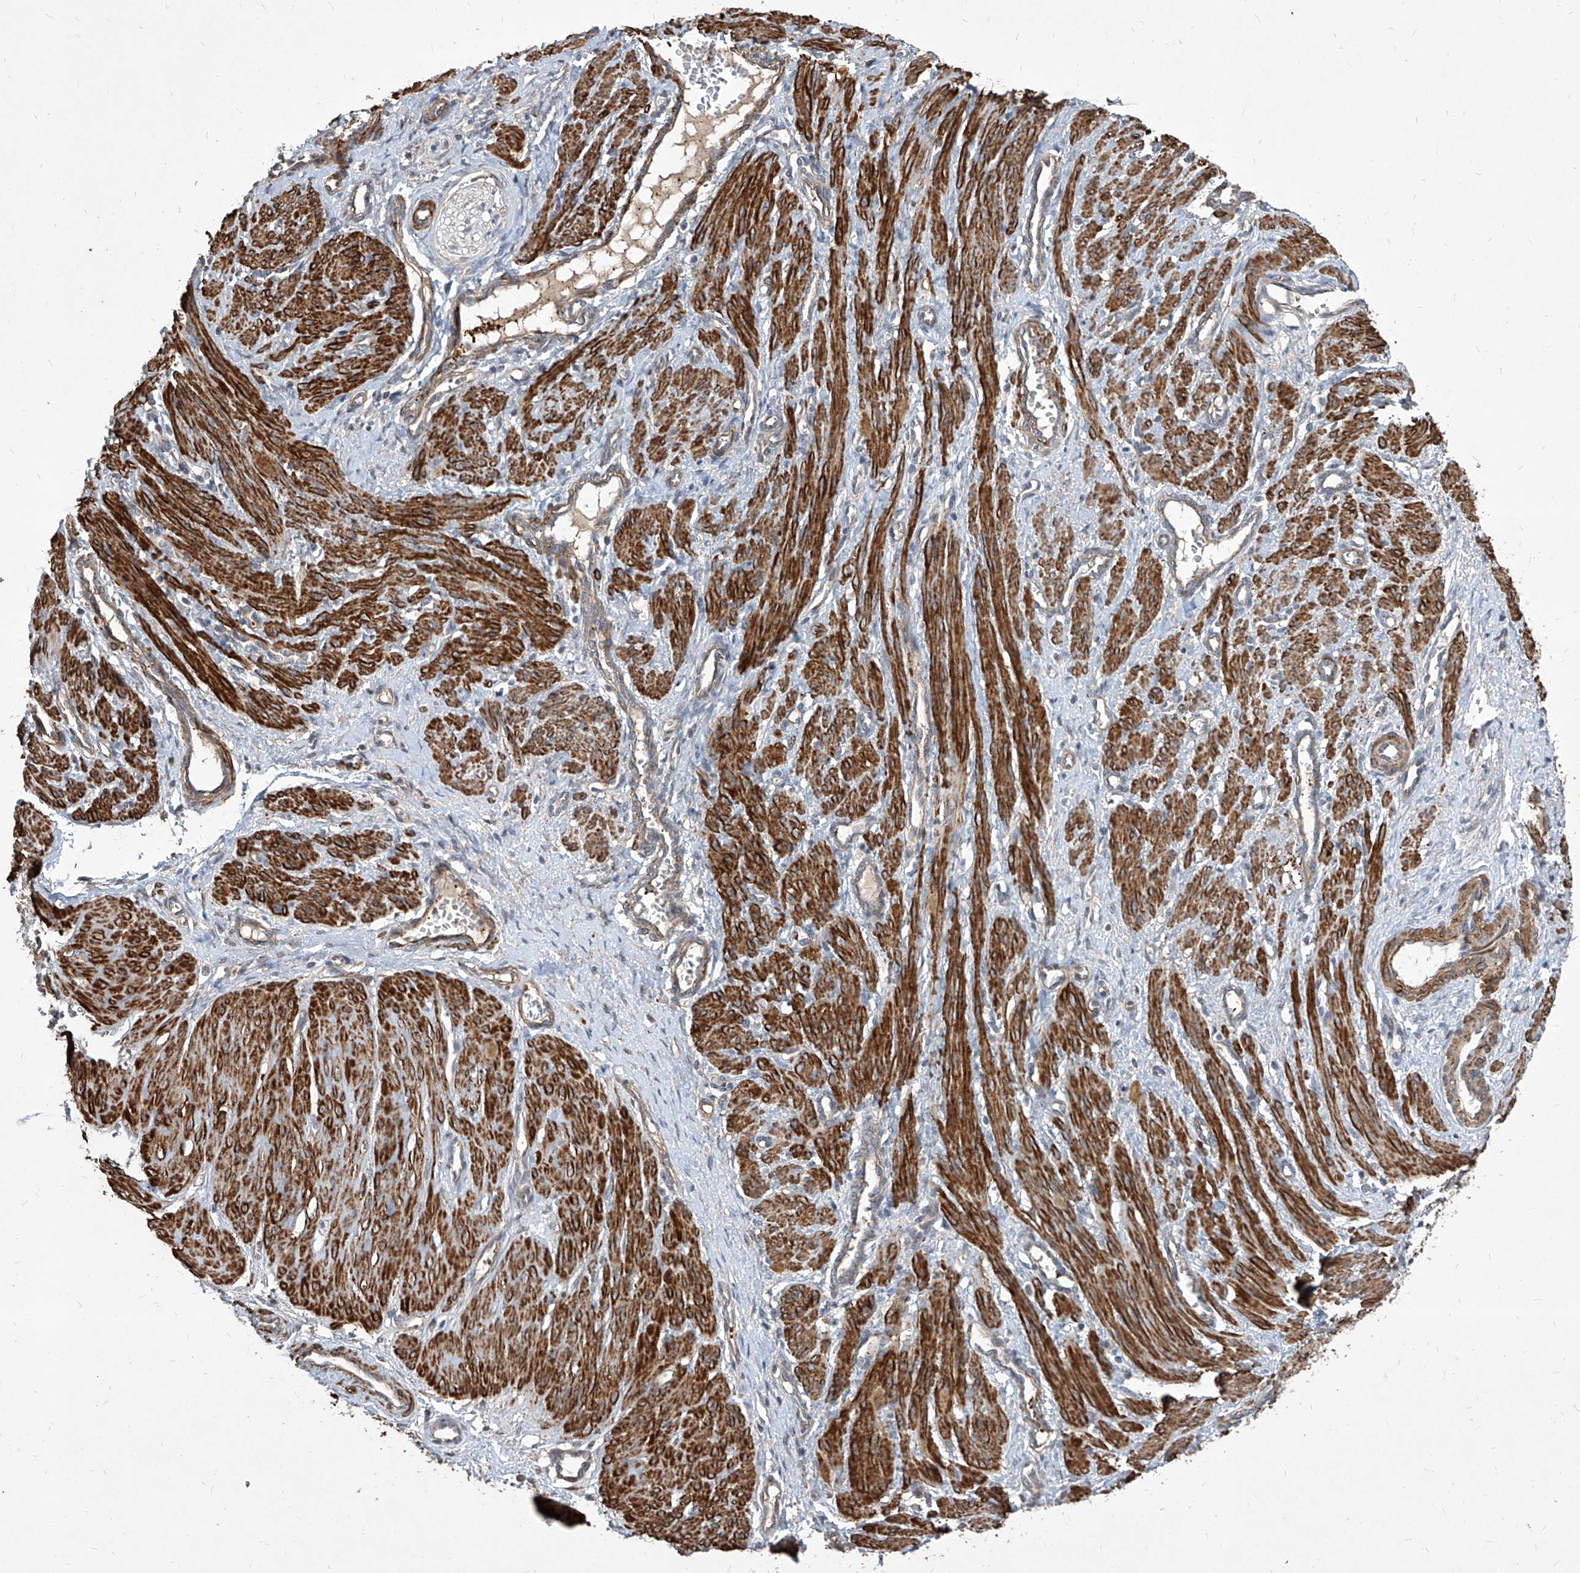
{"staining": {"intensity": "strong", "quantity": ">75%", "location": "cytoplasmic/membranous"}, "tissue": "smooth muscle", "cell_type": "Smooth muscle cells", "image_type": "normal", "snomed": [{"axis": "morphology", "description": "Normal tissue, NOS"}, {"axis": "topography", "description": "Endometrium"}], "caption": "A brown stain highlights strong cytoplasmic/membranous expression of a protein in smooth muscle cells of normal smooth muscle. (DAB IHC, brown staining for protein, blue staining for nuclei).", "gene": "FAM83B", "patient": {"sex": "female", "age": 33}}